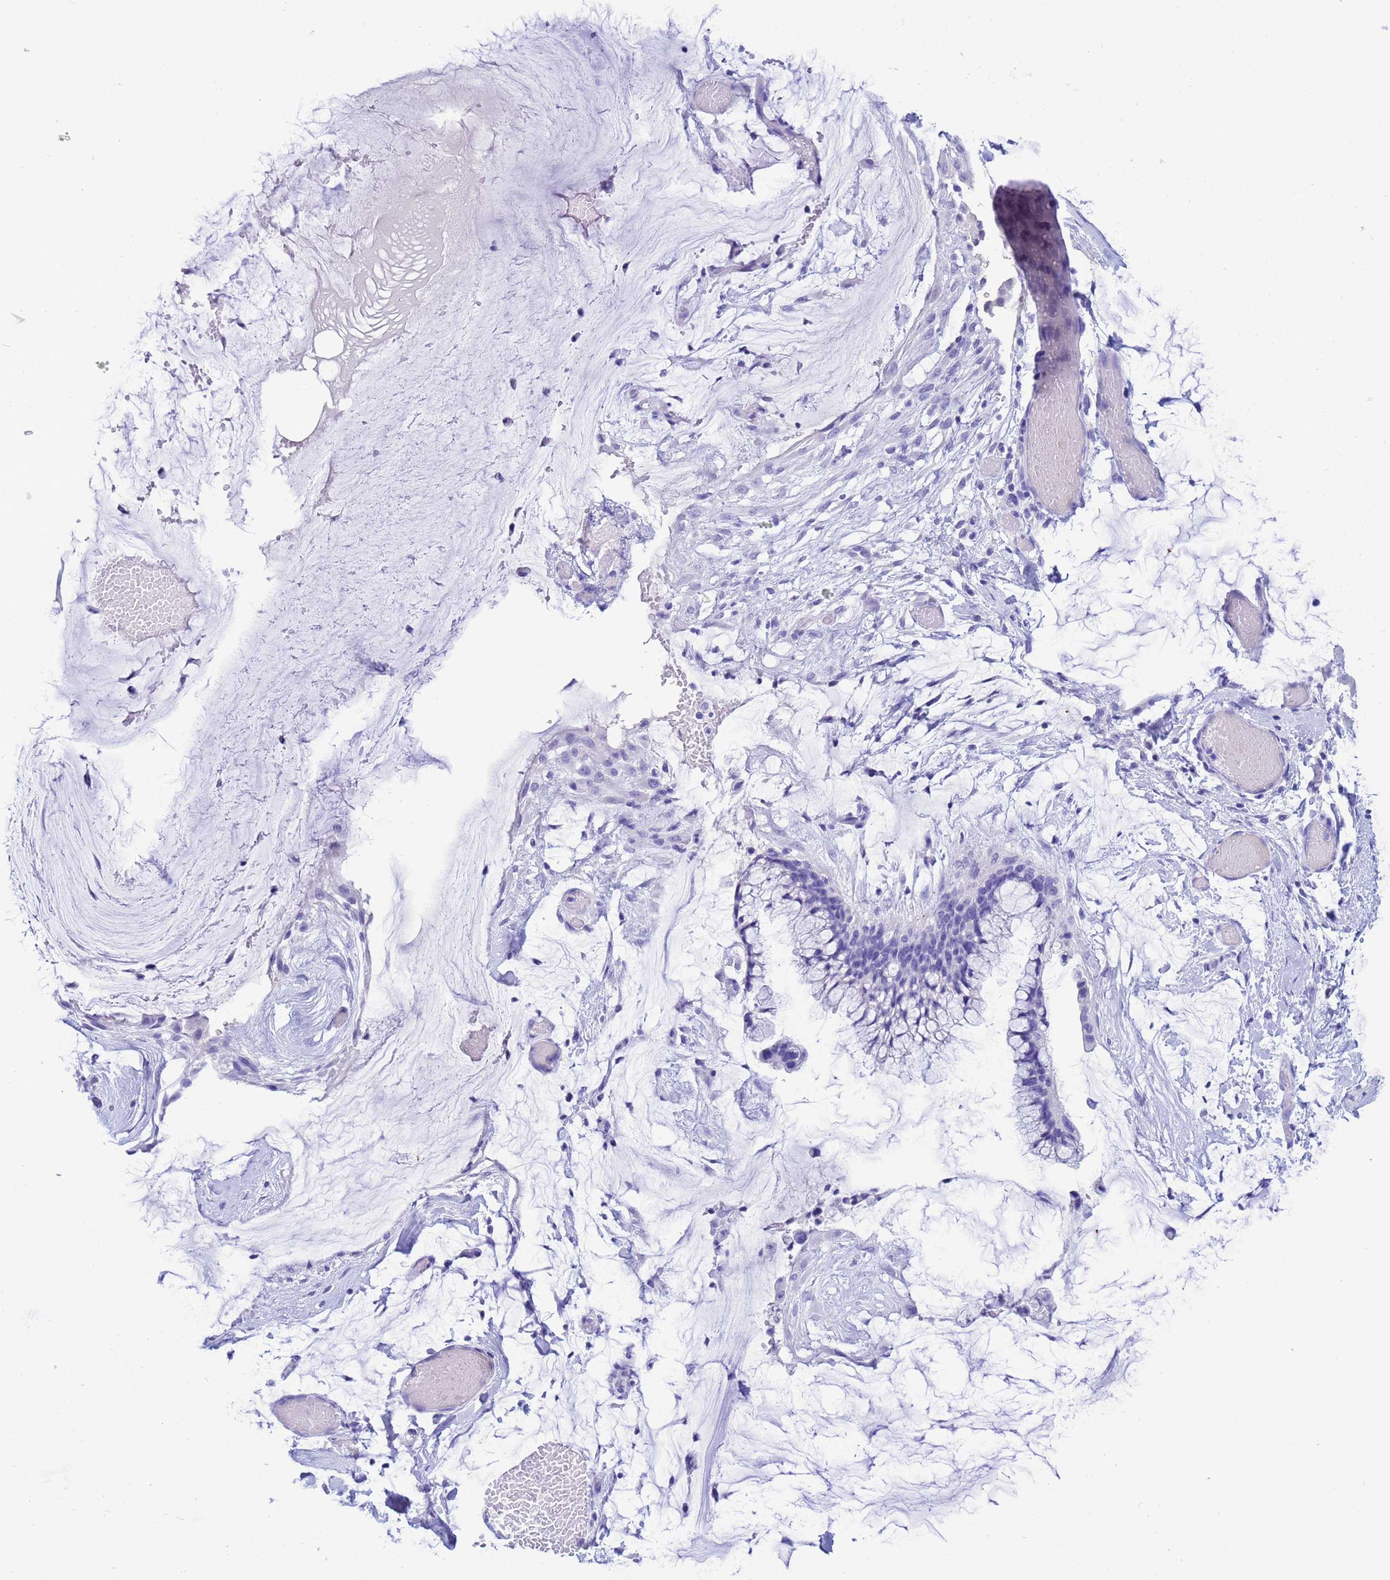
{"staining": {"intensity": "negative", "quantity": "none", "location": "none"}, "tissue": "ovarian cancer", "cell_type": "Tumor cells", "image_type": "cancer", "snomed": [{"axis": "morphology", "description": "Cystadenocarcinoma, mucinous, NOS"}, {"axis": "topography", "description": "Ovary"}], "caption": "Tumor cells are negative for protein expression in human ovarian mucinous cystadenocarcinoma.", "gene": "AKR1C2", "patient": {"sex": "female", "age": 39}}